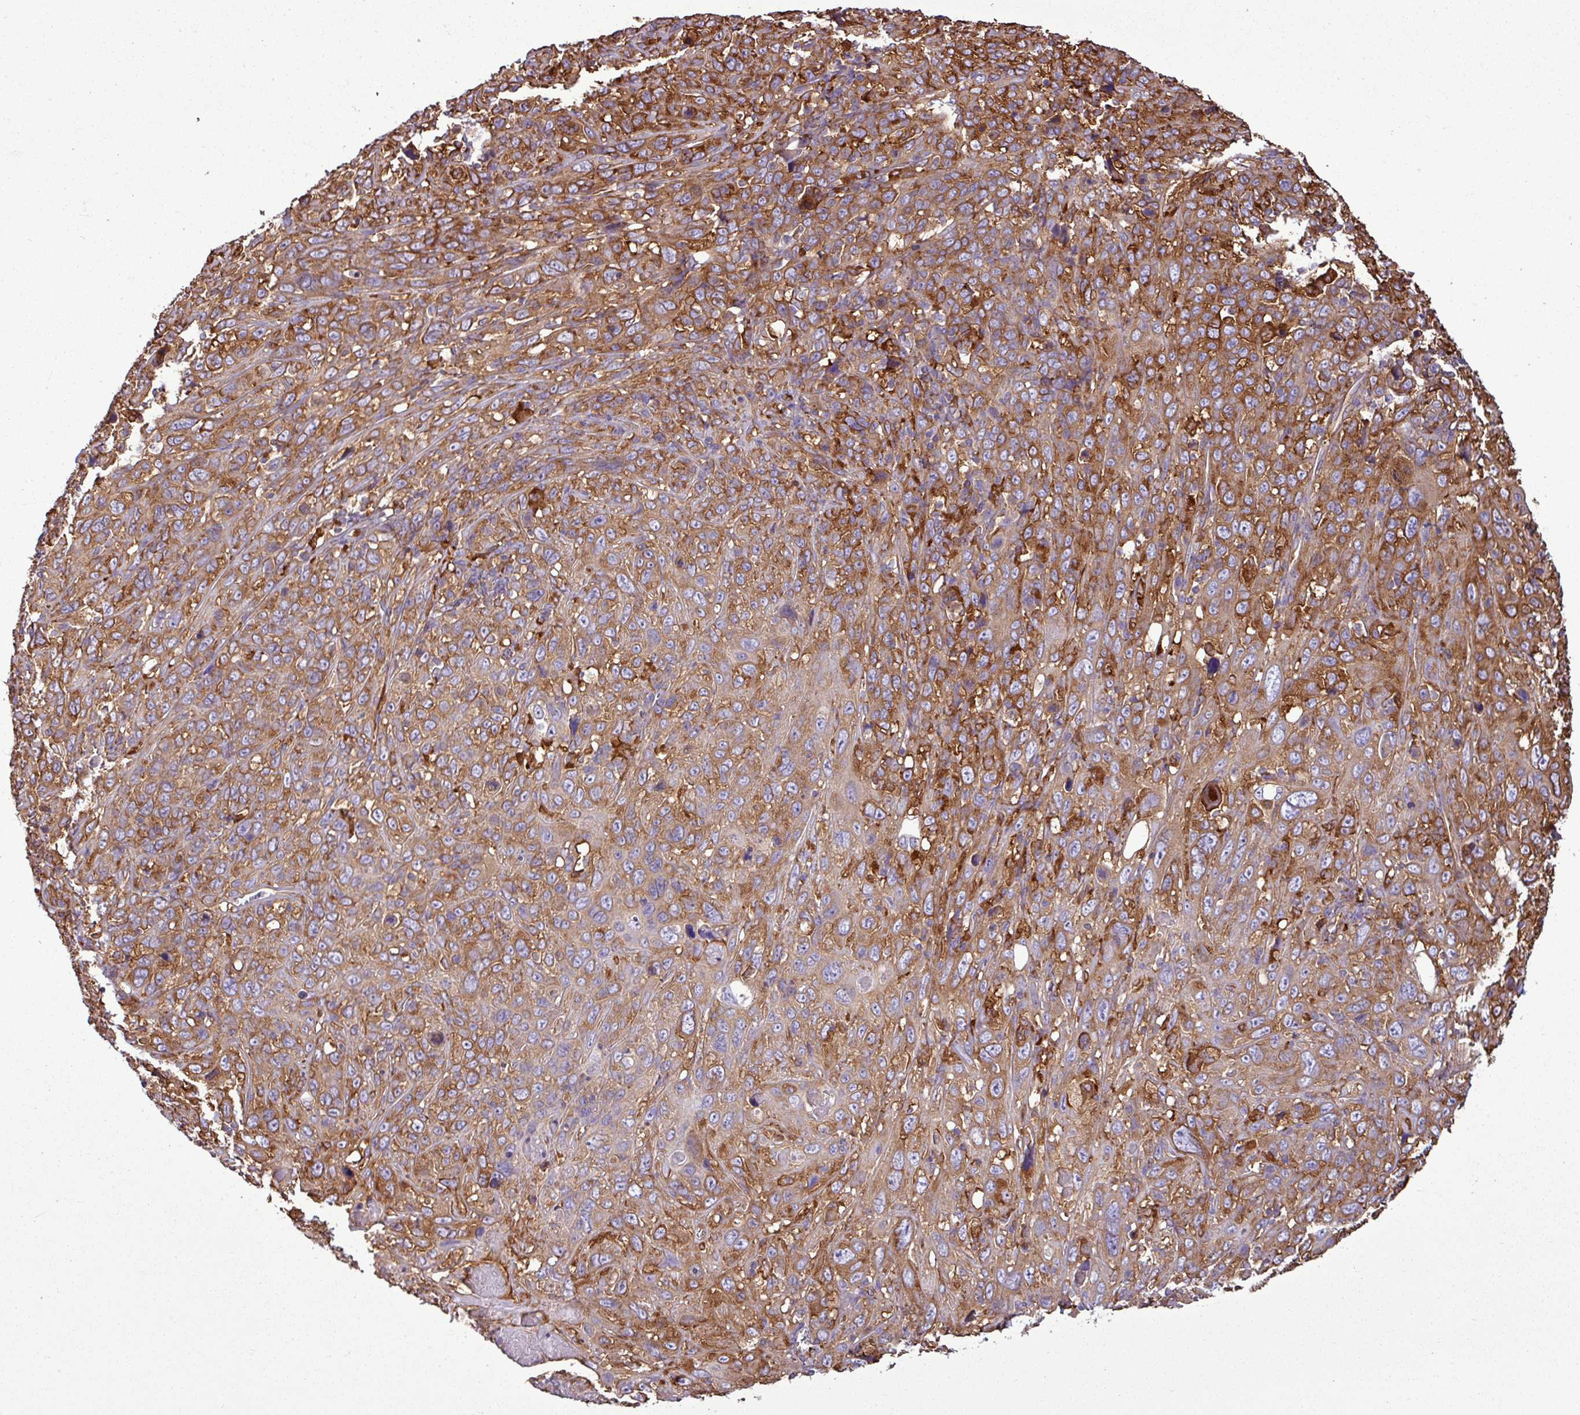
{"staining": {"intensity": "moderate", "quantity": ">75%", "location": "cytoplasmic/membranous"}, "tissue": "cervical cancer", "cell_type": "Tumor cells", "image_type": "cancer", "snomed": [{"axis": "morphology", "description": "Squamous cell carcinoma, NOS"}, {"axis": "topography", "description": "Cervix"}], "caption": "The image displays immunohistochemical staining of cervical cancer (squamous cell carcinoma). There is moderate cytoplasmic/membranous positivity is appreciated in approximately >75% of tumor cells.", "gene": "PACSIN2", "patient": {"sex": "female", "age": 46}}